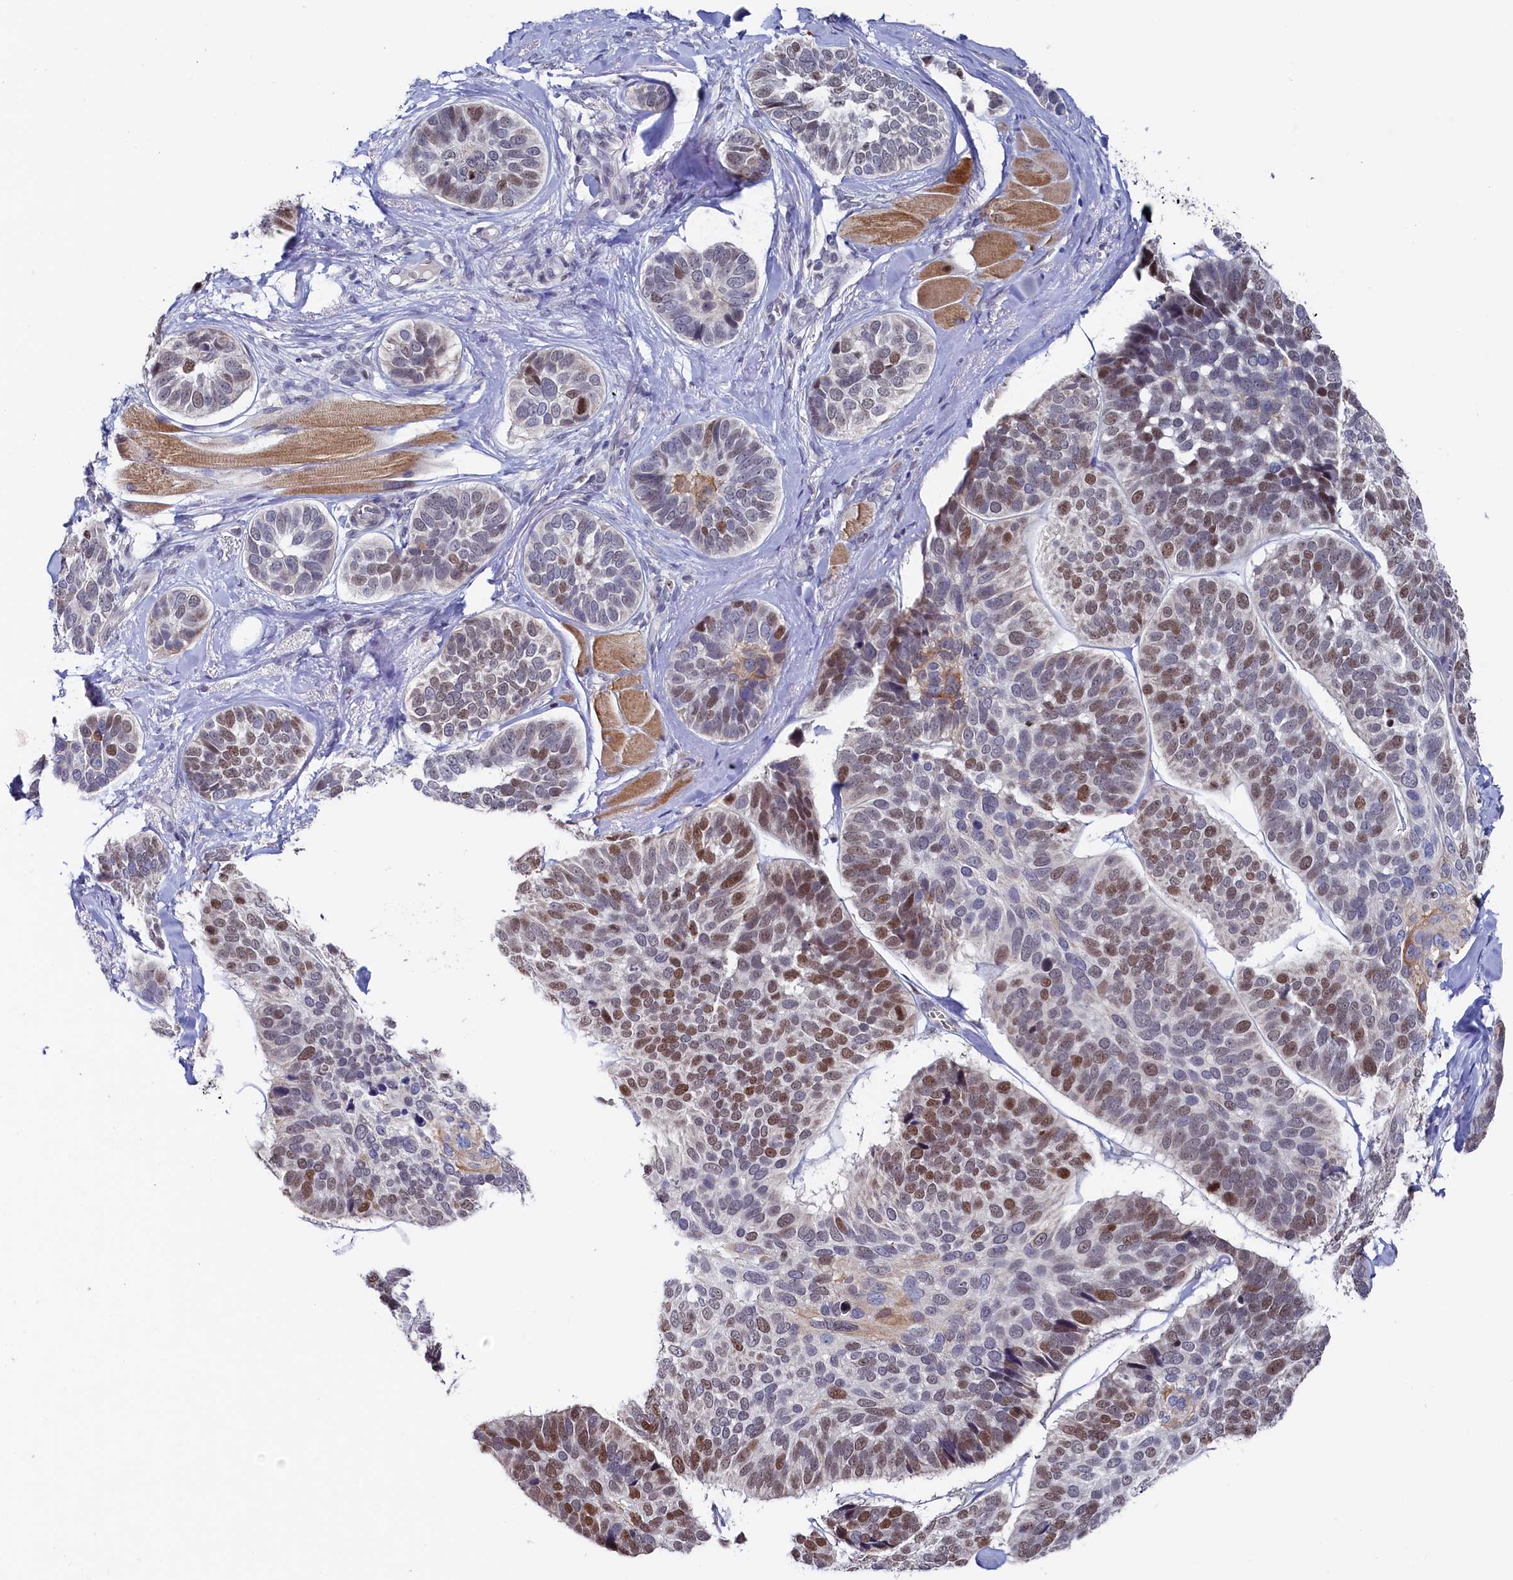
{"staining": {"intensity": "moderate", "quantity": "25%-75%", "location": "nuclear"}, "tissue": "skin cancer", "cell_type": "Tumor cells", "image_type": "cancer", "snomed": [{"axis": "morphology", "description": "Basal cell carcinoma"}, {"axis": "topography", "description": "Skin"}], "caption": "Protein staining of skin cancer tissue demonstrates moderate nuclear expression in about 25%-75% of tumor cells.", "gene": "TIGD4", "patient": {"sex": "male", "age": 62}}